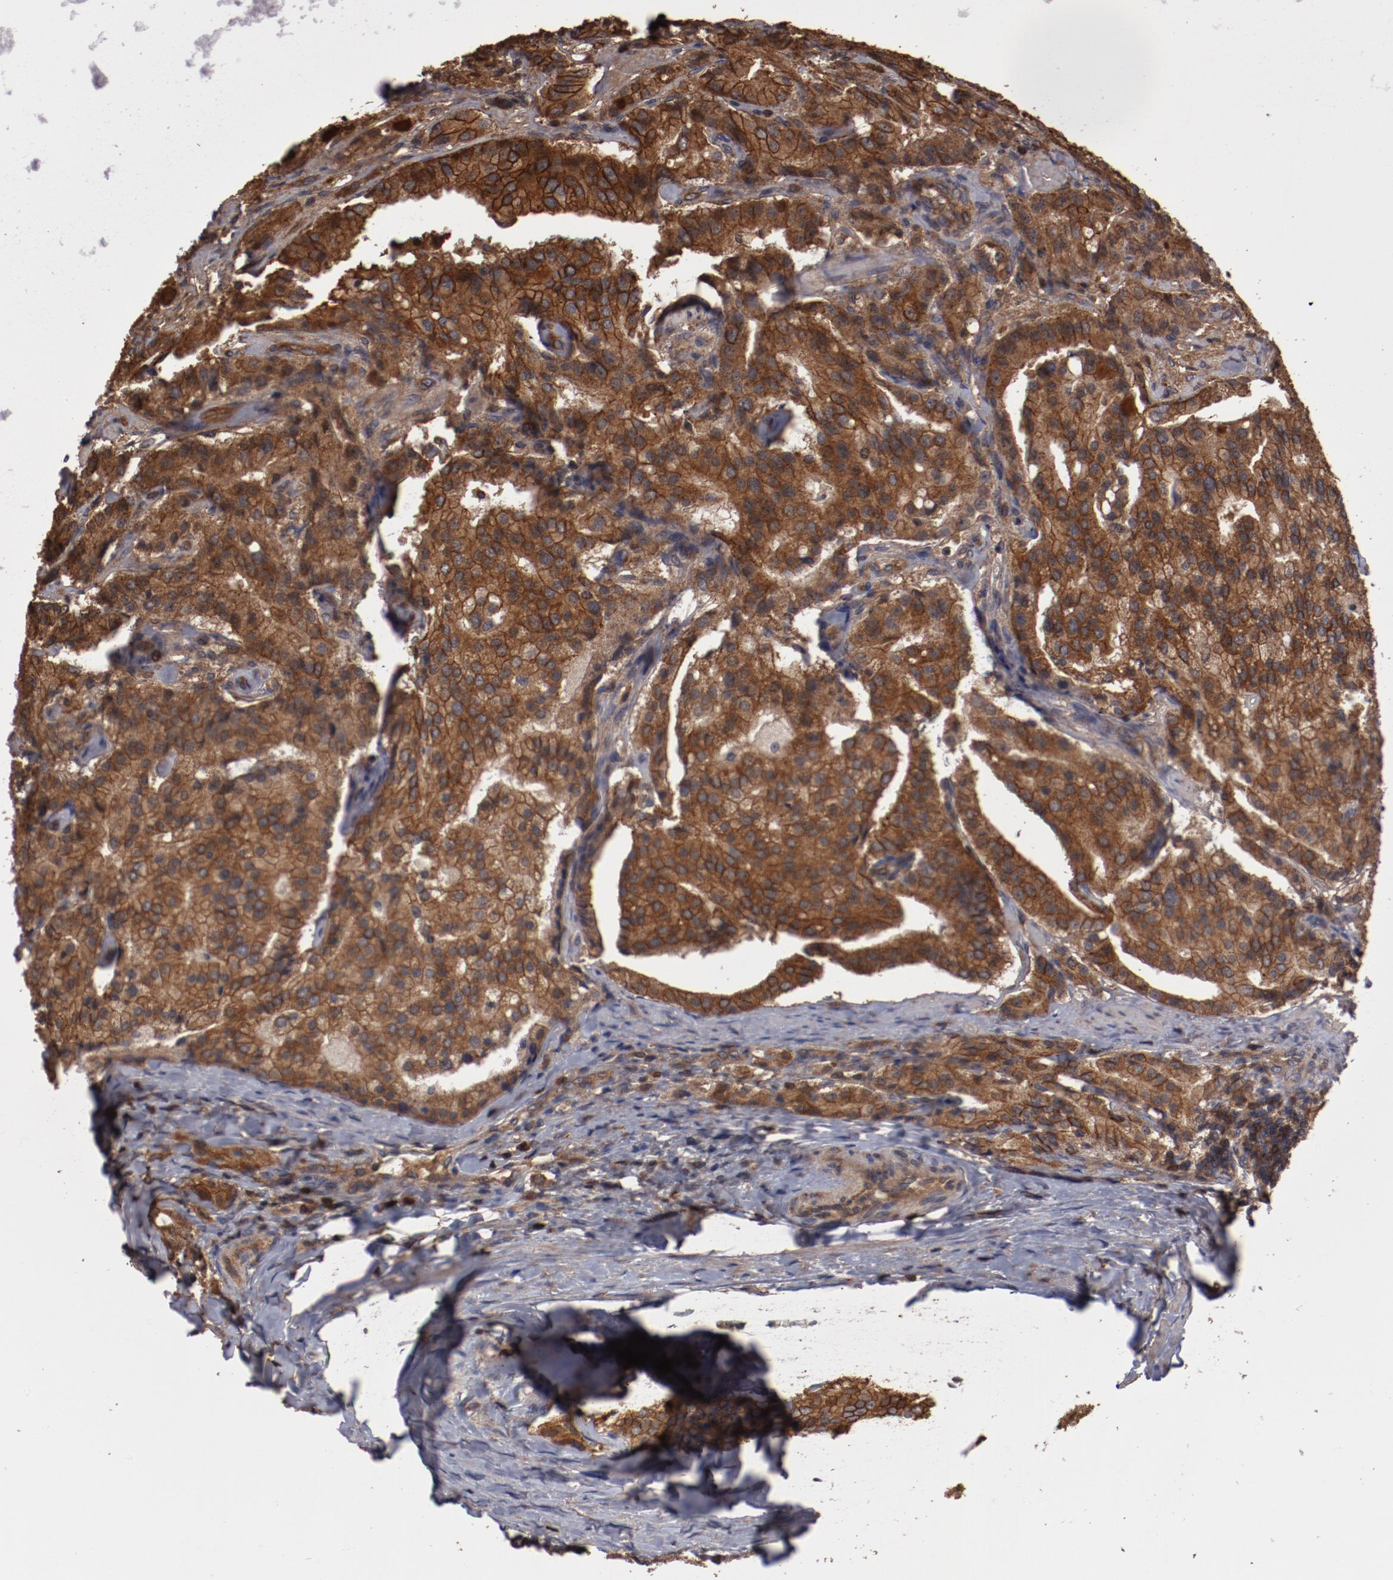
{"staining": {"intensity": "moderate", "quantity": ">75%", "location": "cytoplasmic/membranous"}, "tissue": "prostate cancer", "cell_type": "Tumor cells", "image_type": "cancer", "snomed": [{"axis": "morphology", "description": "Adenocarcinoma, Medium grade"}, {"axis": "topography", "description": "Prostate"}], "caption": "Prostate cancer (medium-grade adenocarcinoma) stained with DAB IHC exhibits medium levels of moderate cytoplasmic/membranous staining in about >75% of tumor cells.", "gene": "RPS6KA6", "patient": {"sex": "male", "age": 72}}